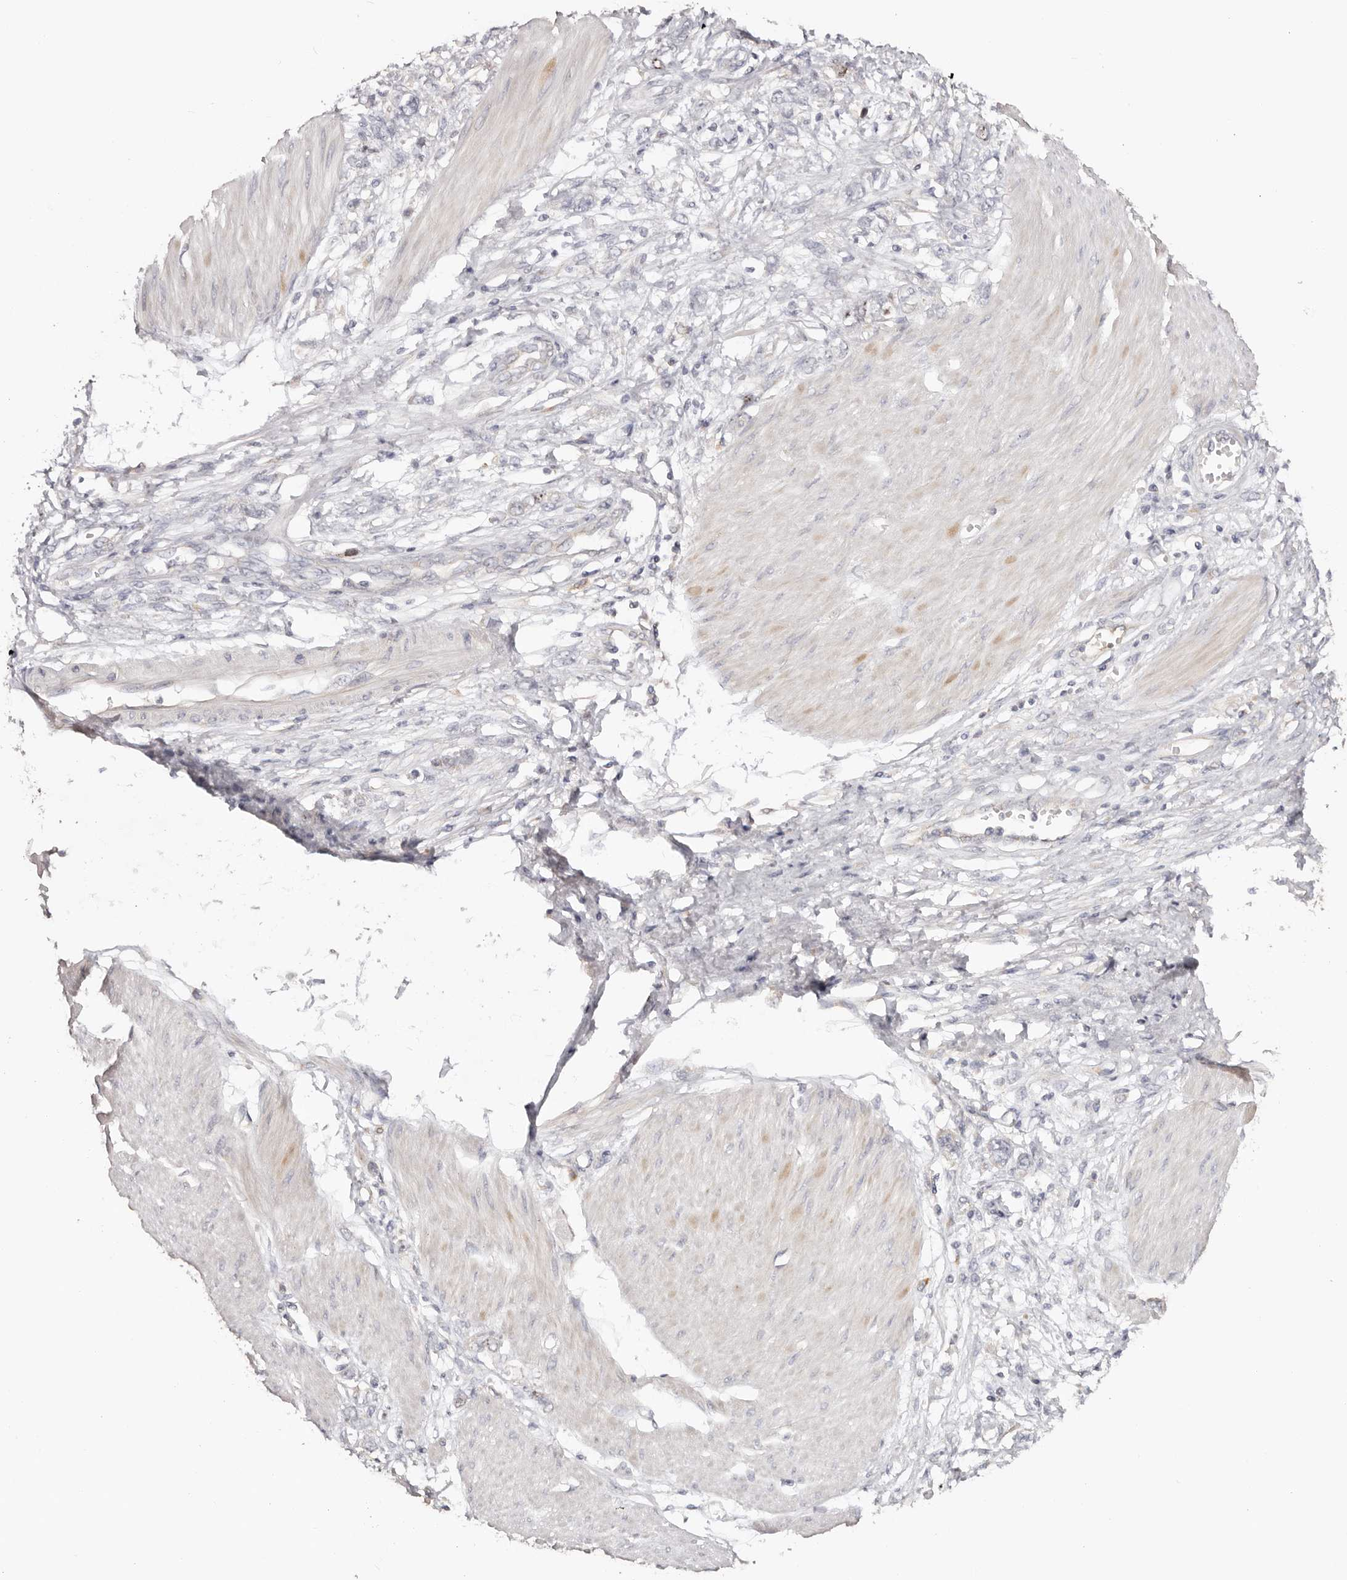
{"staining": {"intensity": "weak", "quantity": "<25%", "location": "nuclear"}, "tissue": "stomach cancer", "cell_type": "Tumor cells", "image_type": "cancer", "snomed": [{"axis": "morphology", "description": "Adenocarcinoma, NOS"}, {"axis": "topography", "description": "Stomach"}], "caption": "Adenocarcinoma (stomach) stained for a protein using immunohistochemistry demonstrates no expression tumor cells.", "gene": "CCDC190", "patient": {"sex": "female", "age": 76}}